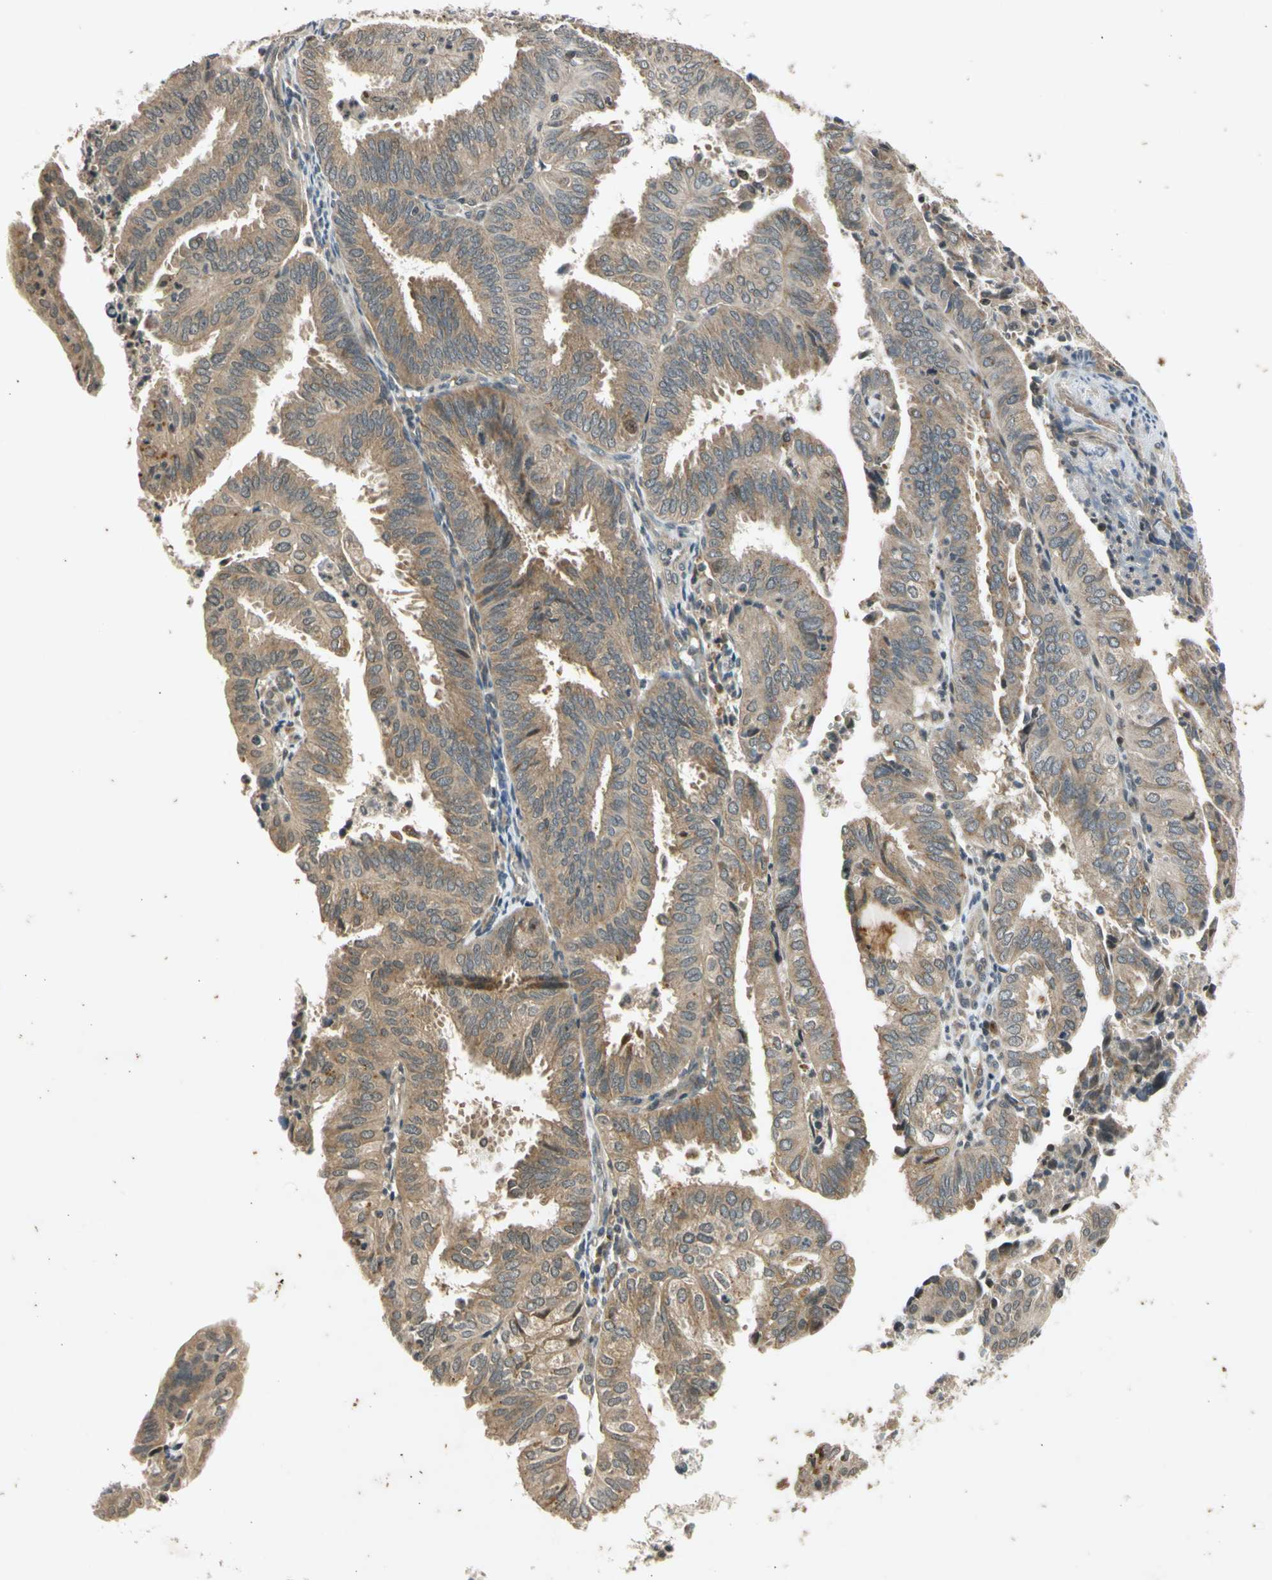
{"staining": {"intensity": "weak", "quantity": ">75%", "location": "cytoplasmic/membranous"}, "tissue": "endometrial cancer", "cell_type": "Tumor cells", "image_type": "cancer", "snomed": [{"axis": "morphology", "description": "Adenocarcinoma, NOS"}, {"axis": "topography", "description": "Uterus"}], "caption": "This histopathology image shows immunohistochemistry staining of human endometrial cancer (adenocarcinoma), with low weak cytoplasmic/membranous expression in about >75% of tumor cells.", "gene": "EFNB2", "patient": {"sex": "female", "age": 60}}